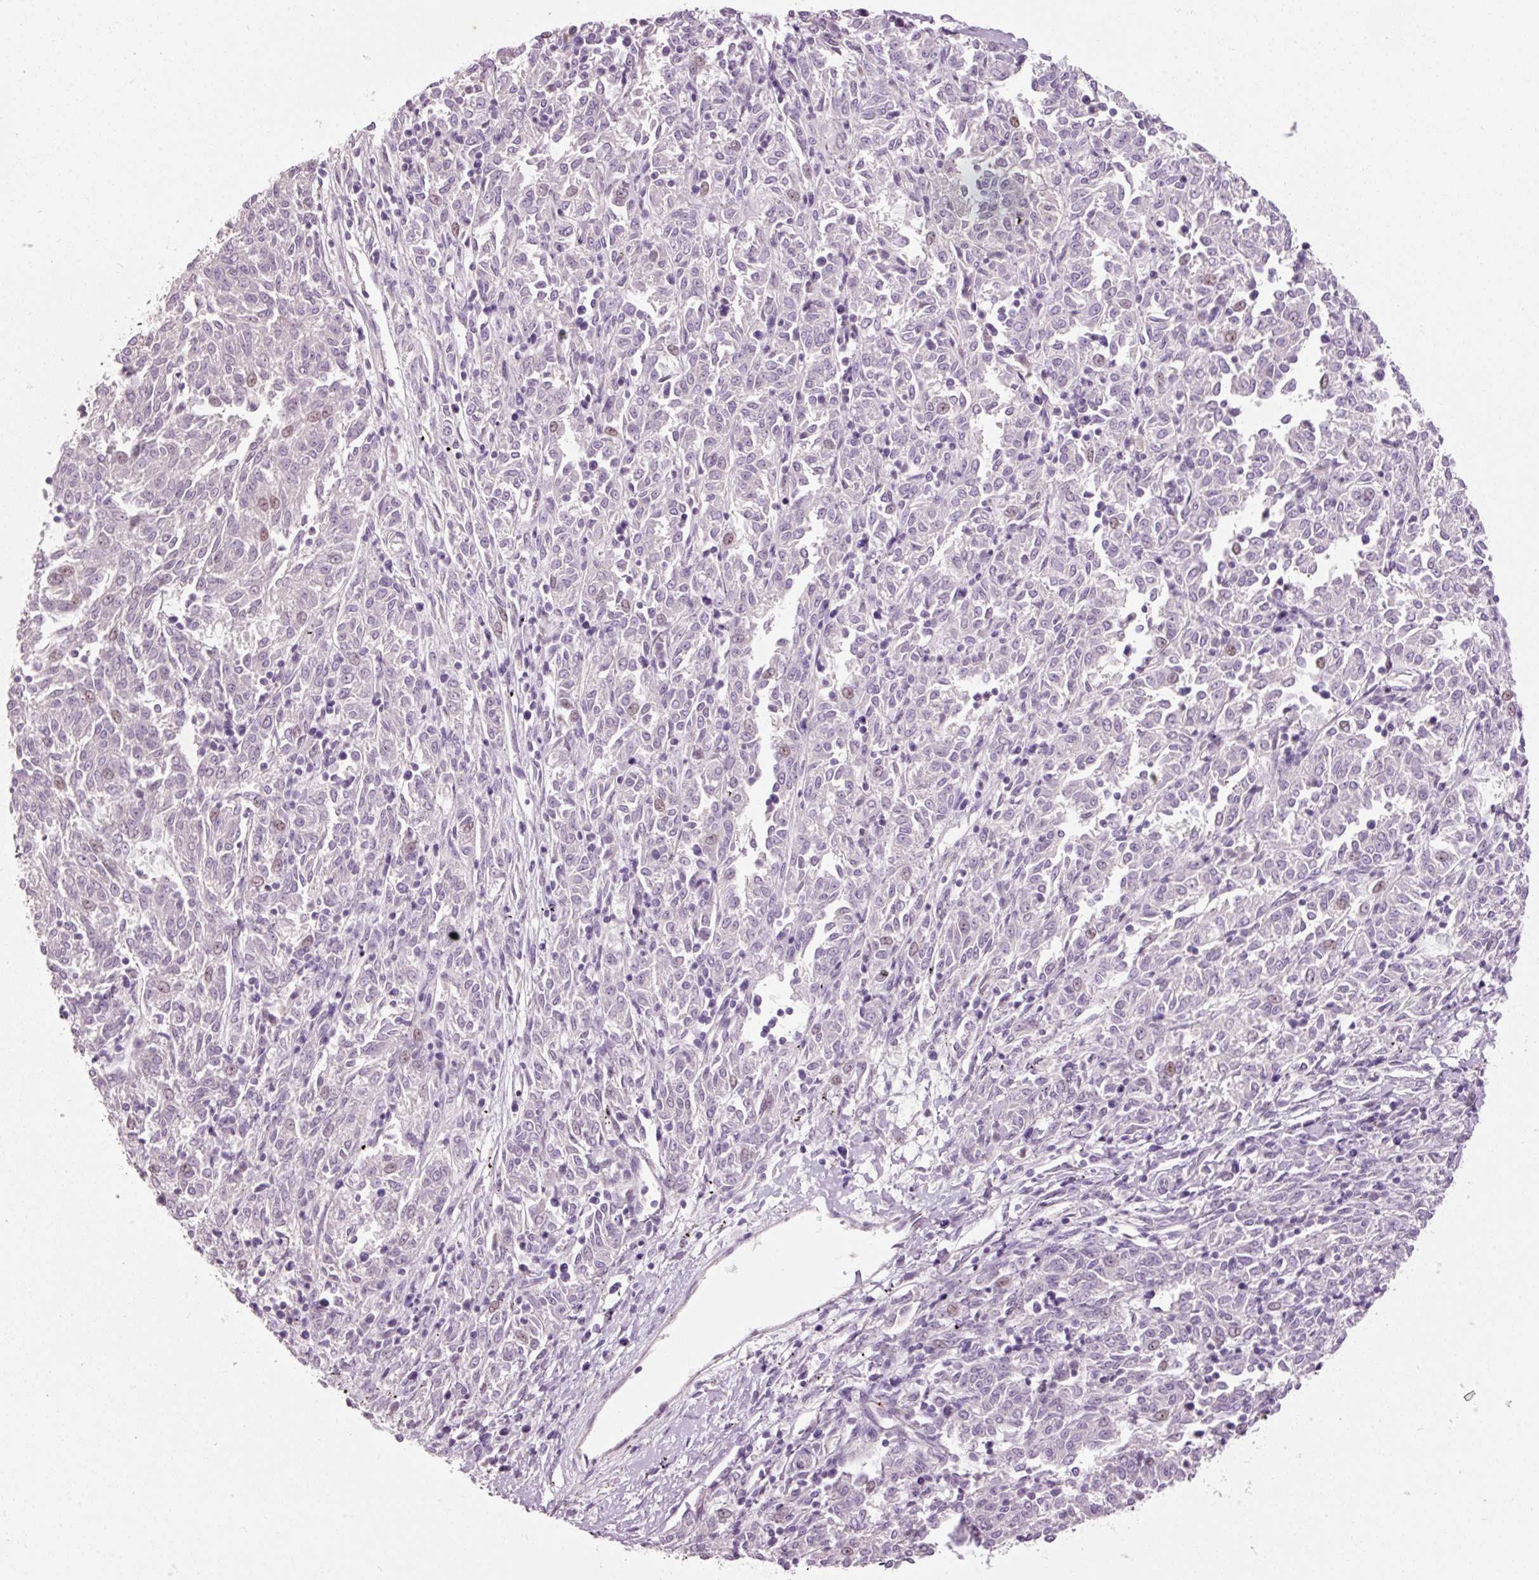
{"staining": {"intensity": "negative", "quantity": "none", "location": "none"}, "tissue": "melanoma", "cell_type": "Tumor cells", "image_type": "cancer", "snomed": [{"axis": "morphology", "description": "Malignant melanoma, NOS"}, {"axis": "topography", "description": "Skin"}], "caption": "Tumor cells show no significant protein staining in melanoma.", "gene": "MUC5AC", "patient": {"sex": "female", "age": 72}}